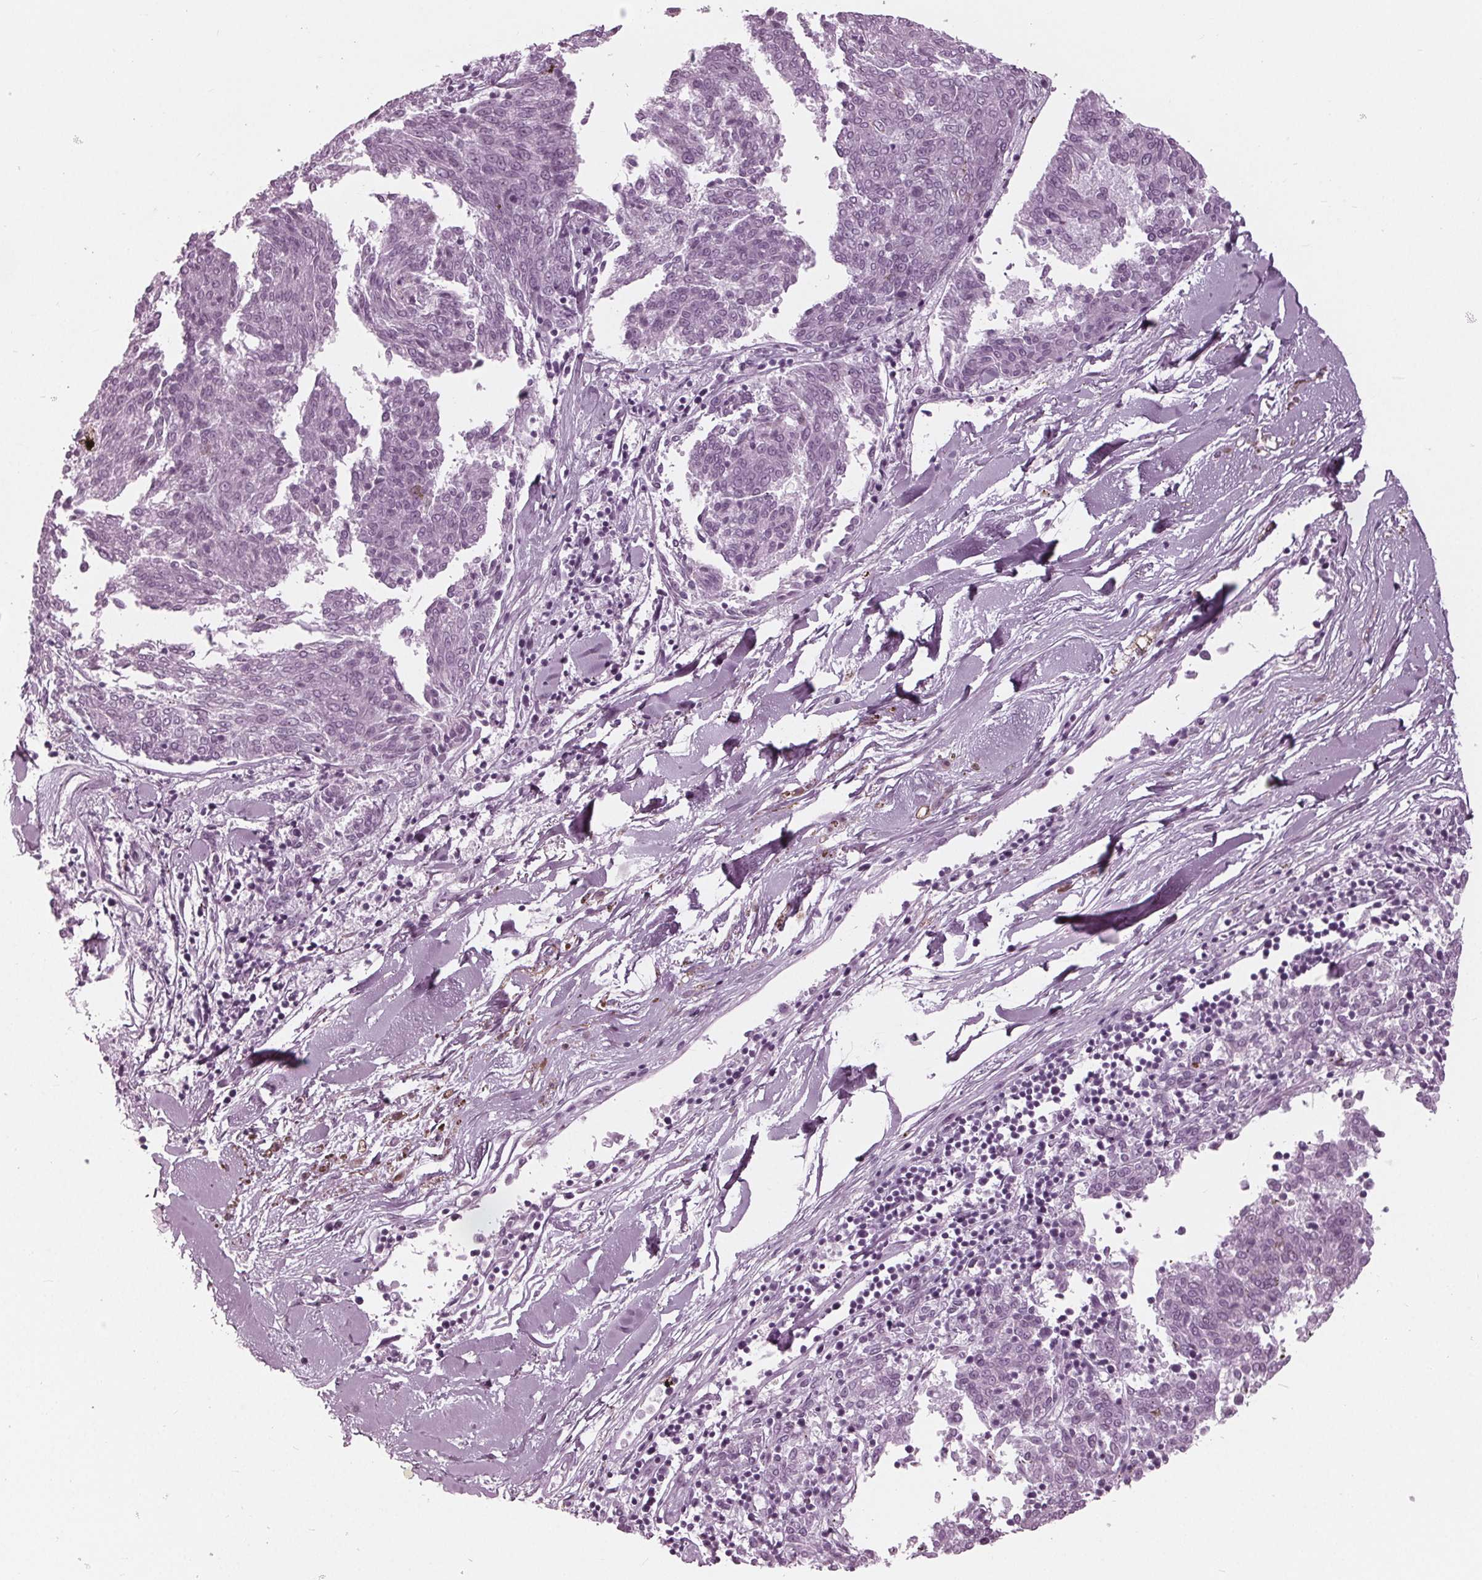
{"staining": {"intensity": "negative", "quantity": "none", "location": "none"}, "tissue": "melanoma", "cell_type": "Tumor cells", "image_type": "cancer", "snomed": [{"axis": "morphology", "description": "Malignant melanoma, NOS"}, {"axis": "topography", "description": "Skin"}], "caption": "A histopathology image of malignant melanoma stained for a protein displays no brown staining in tumor cells. (Immunohistochemistry, brightfield microscopy, high magnification).", "gene": "KRT28", "patient": {"sex": "female", "age": 72}}